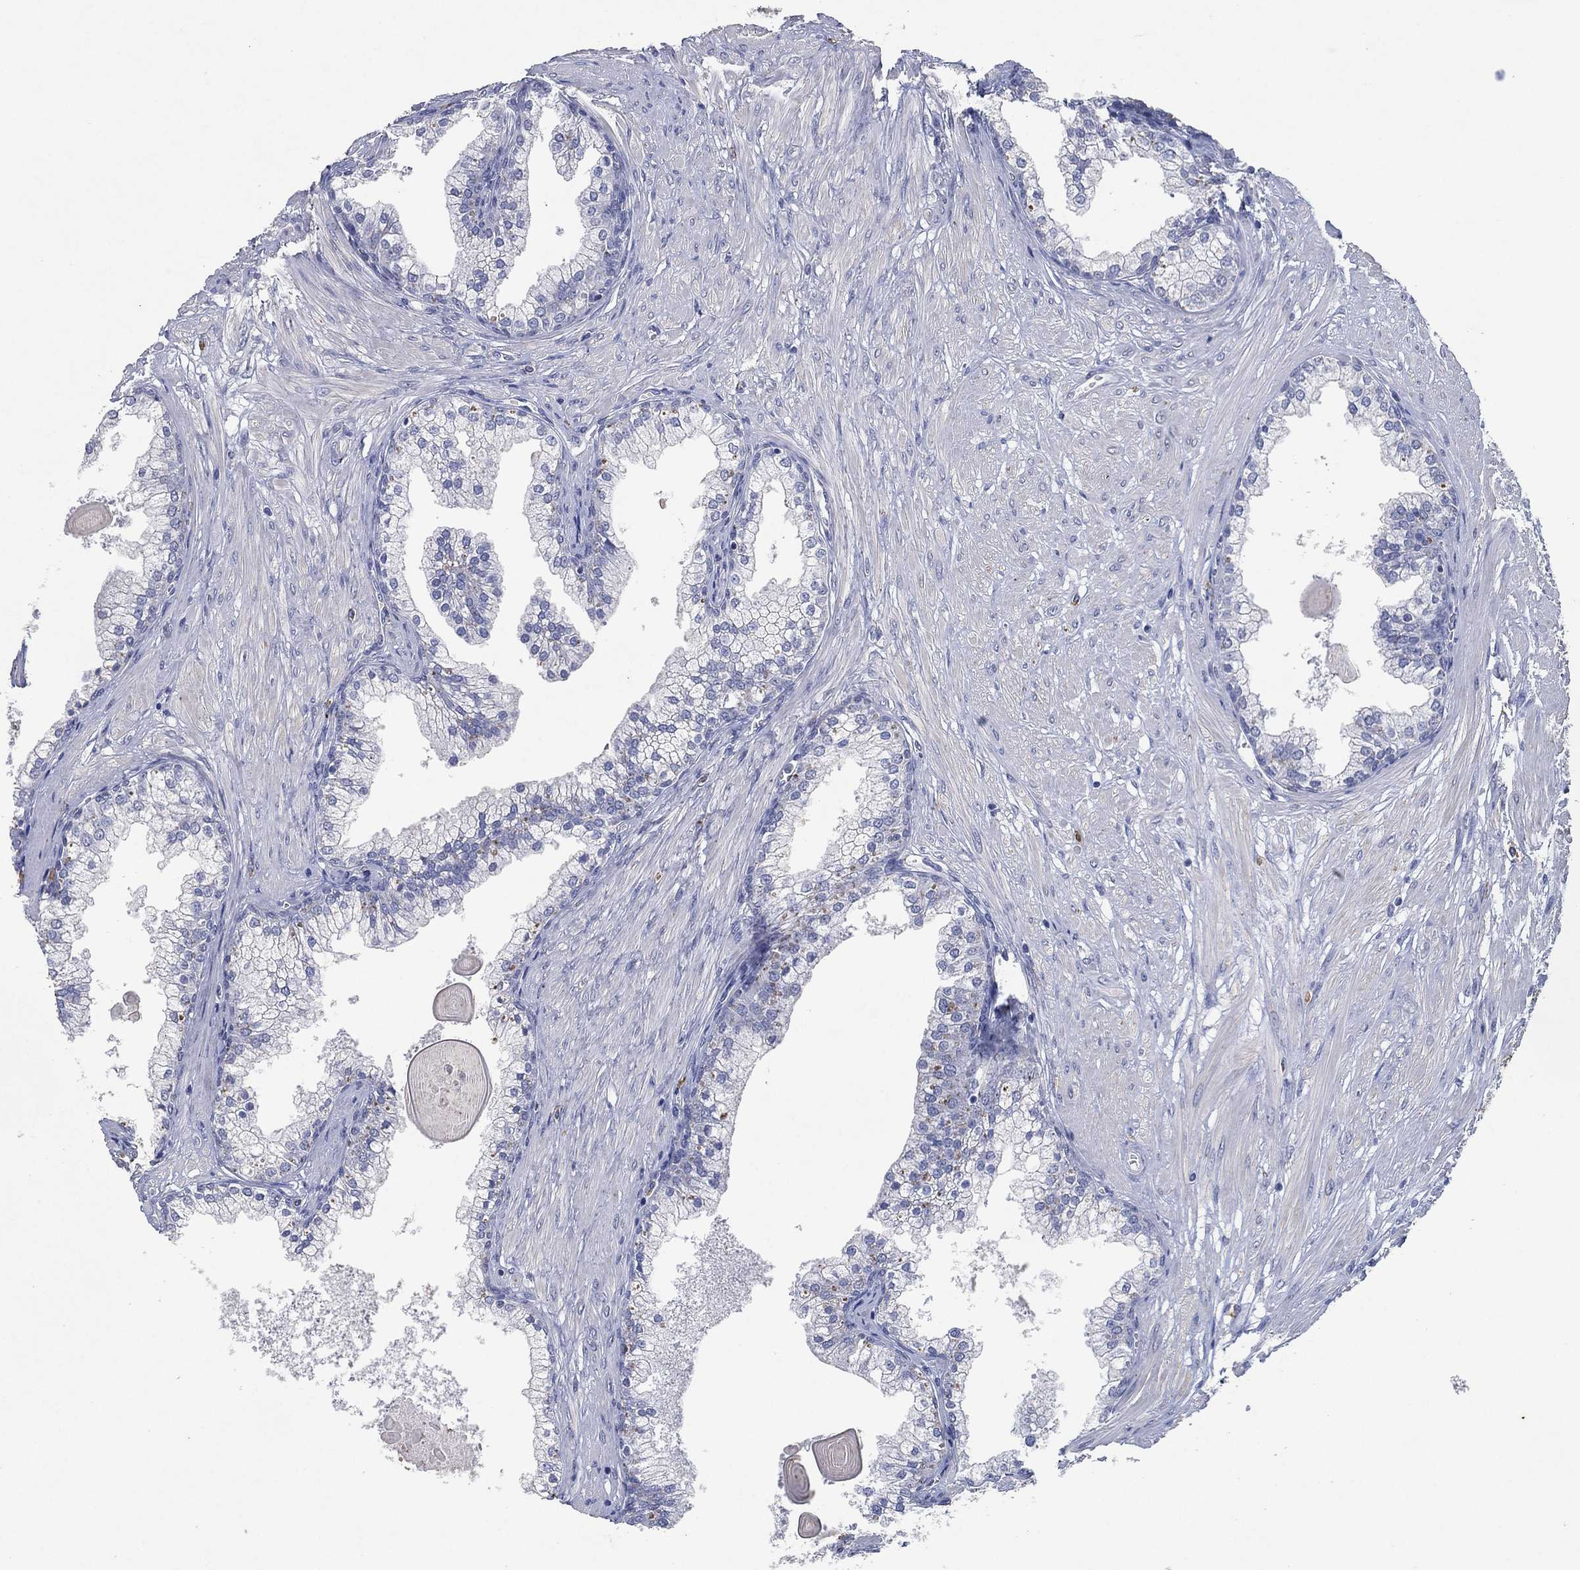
{"staining": {"intensity": "negative", "quantity": "none", "location": "none"}, "tissue": "prostate cancer", "cell_type": "Tumor cells", "image_type": "cancer", "snomed": [{"axis": "morphology", "description": "Adenocarcinoma, NOS"}, {"axis": "topography", "description": "Prostate"}], "caption": "DAB immunohistochemical staining of human adenocarcinoma (prostate) exhibits no significant staining in tumor cells.", "gene": "FSCN2", "patient": {"sex": "male", "age": 67}}